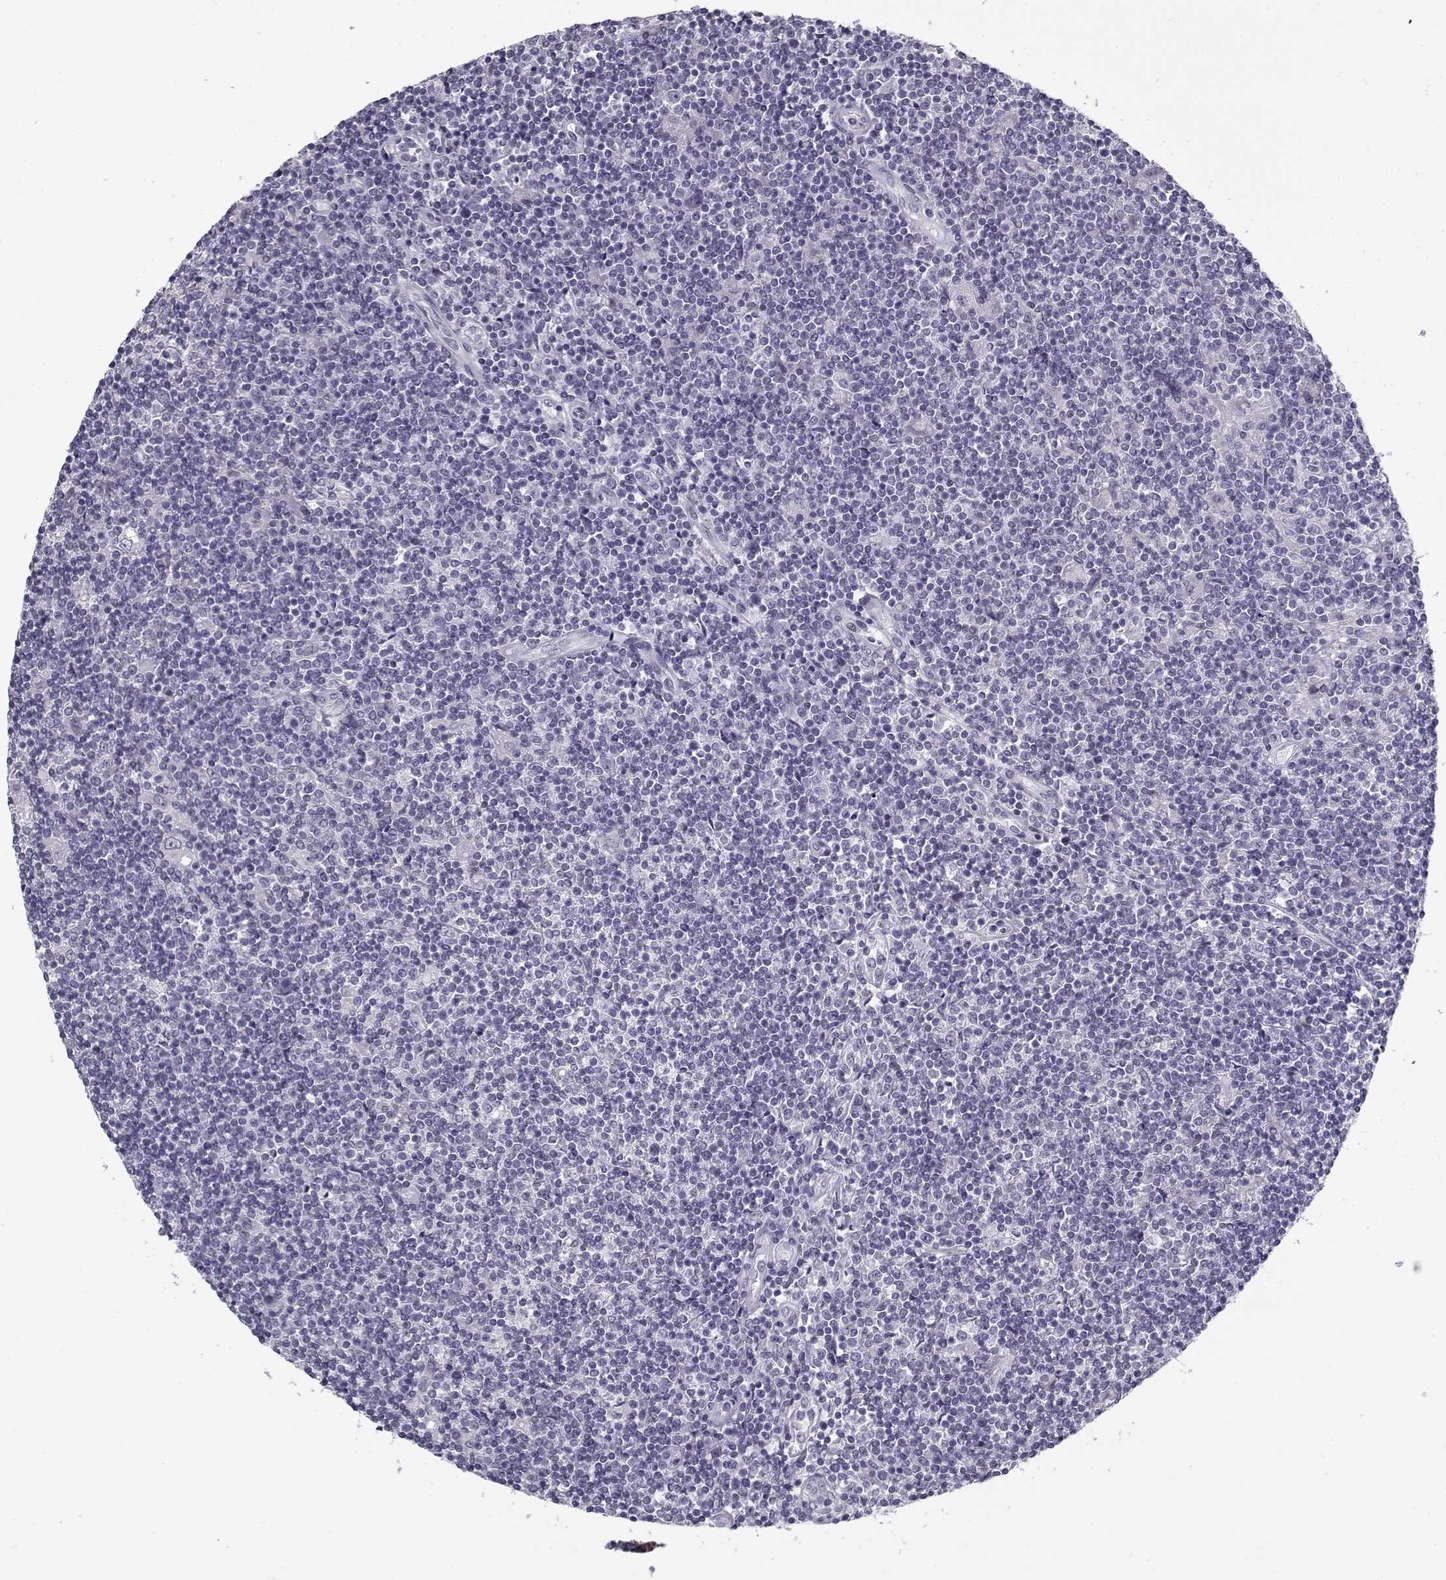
{"staining": {"intensity": "negative", "quantity": "none", "location": "none"}, "tissue": "lymphoma", "cell_type": "Tumor cells", "image_type": "cancer", "snomed": [{"axis": "morphology", "description": "Hodgkin's disease, NOS"}, {"axis": "topography", "description": "Lymph node"}], "caption": "Immunohistochemical staining of lymphoma reveals no significant positivity in tumor cells.", "gene": "SPACA9", "patient": {"sex": "male", "age": 40}}